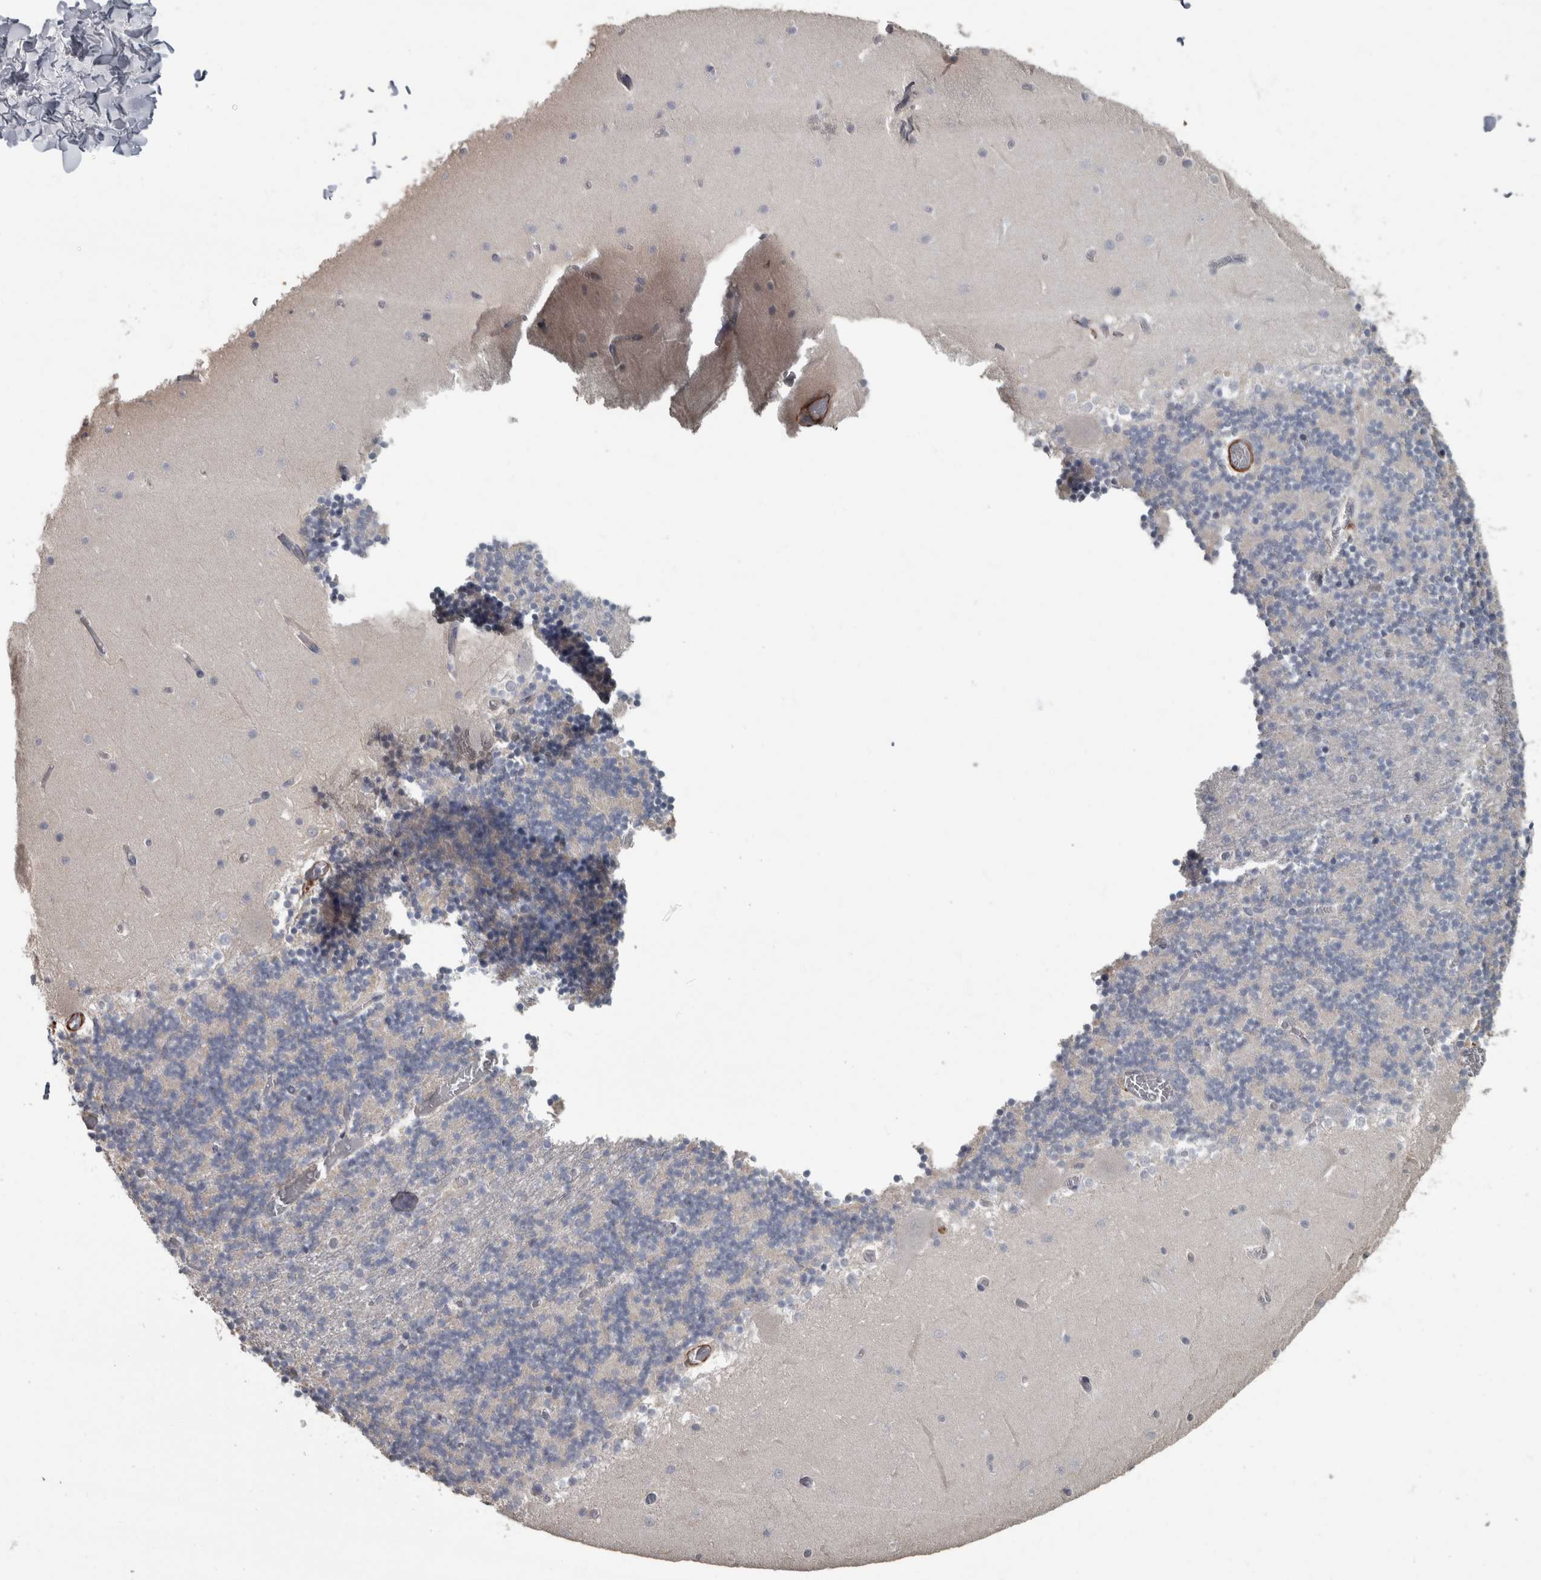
{"staining": {"intensity": "negative", "quantity": "none", "location": "none"}, "tissue": "cerebellum", "cell_type": "Cells in granular layer", "image_type": "normal", "snomed": [{"axis": "morphology", "description": "Normal tissue, NOS"}, {"axis": "topography", "description": "Cerebellum"}], "caption": "This image is of benign cerebellum stained with IHC to label a protein in brown with the nuclei are counter-stained blue. There is no positivity in cells in granular layer.", "gene": "MASTL", "patient": {"sex": "female", "age": 28}}